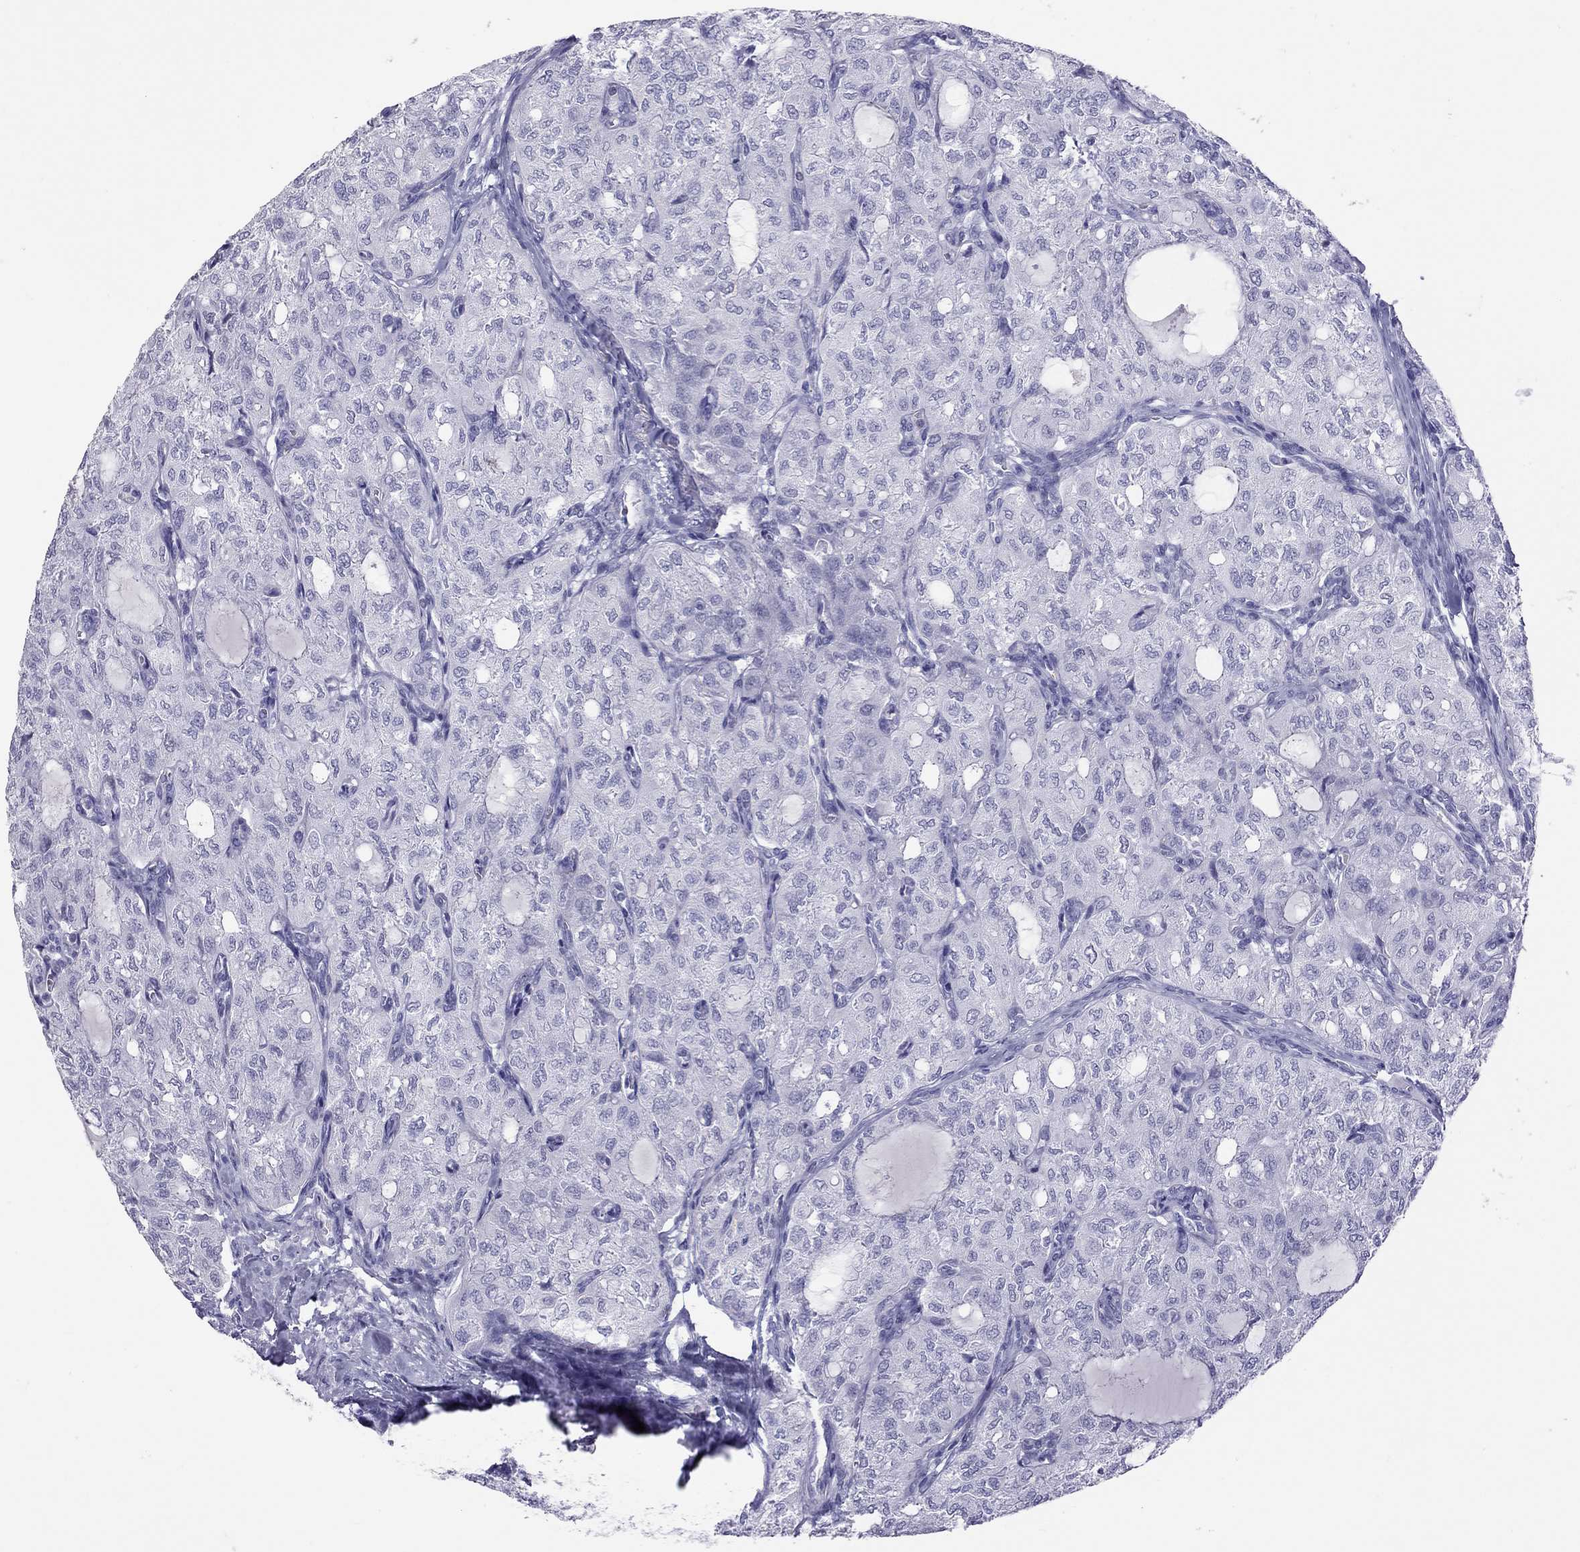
{"staining": {"intensity": "negative", "quantity": "none", "location": "none"}, "tissue": "thyroid cancer", "cell_type": "Tumor cells", "image_type": "cancer", "snomed": [{"axis": "morphology", "description": "Follicular adenoma carcinoma, NOS"}, {"axis": "topography", "description": "Thyroid gland"}], "caption": "Thyroid cancer was stained to show a protein in brown. There is no significant staining in tumor cells. (DAB immunohistochemistry, high magnification).", "gene": "STAG3", "patient": {"sex": "male", "age": 75}}